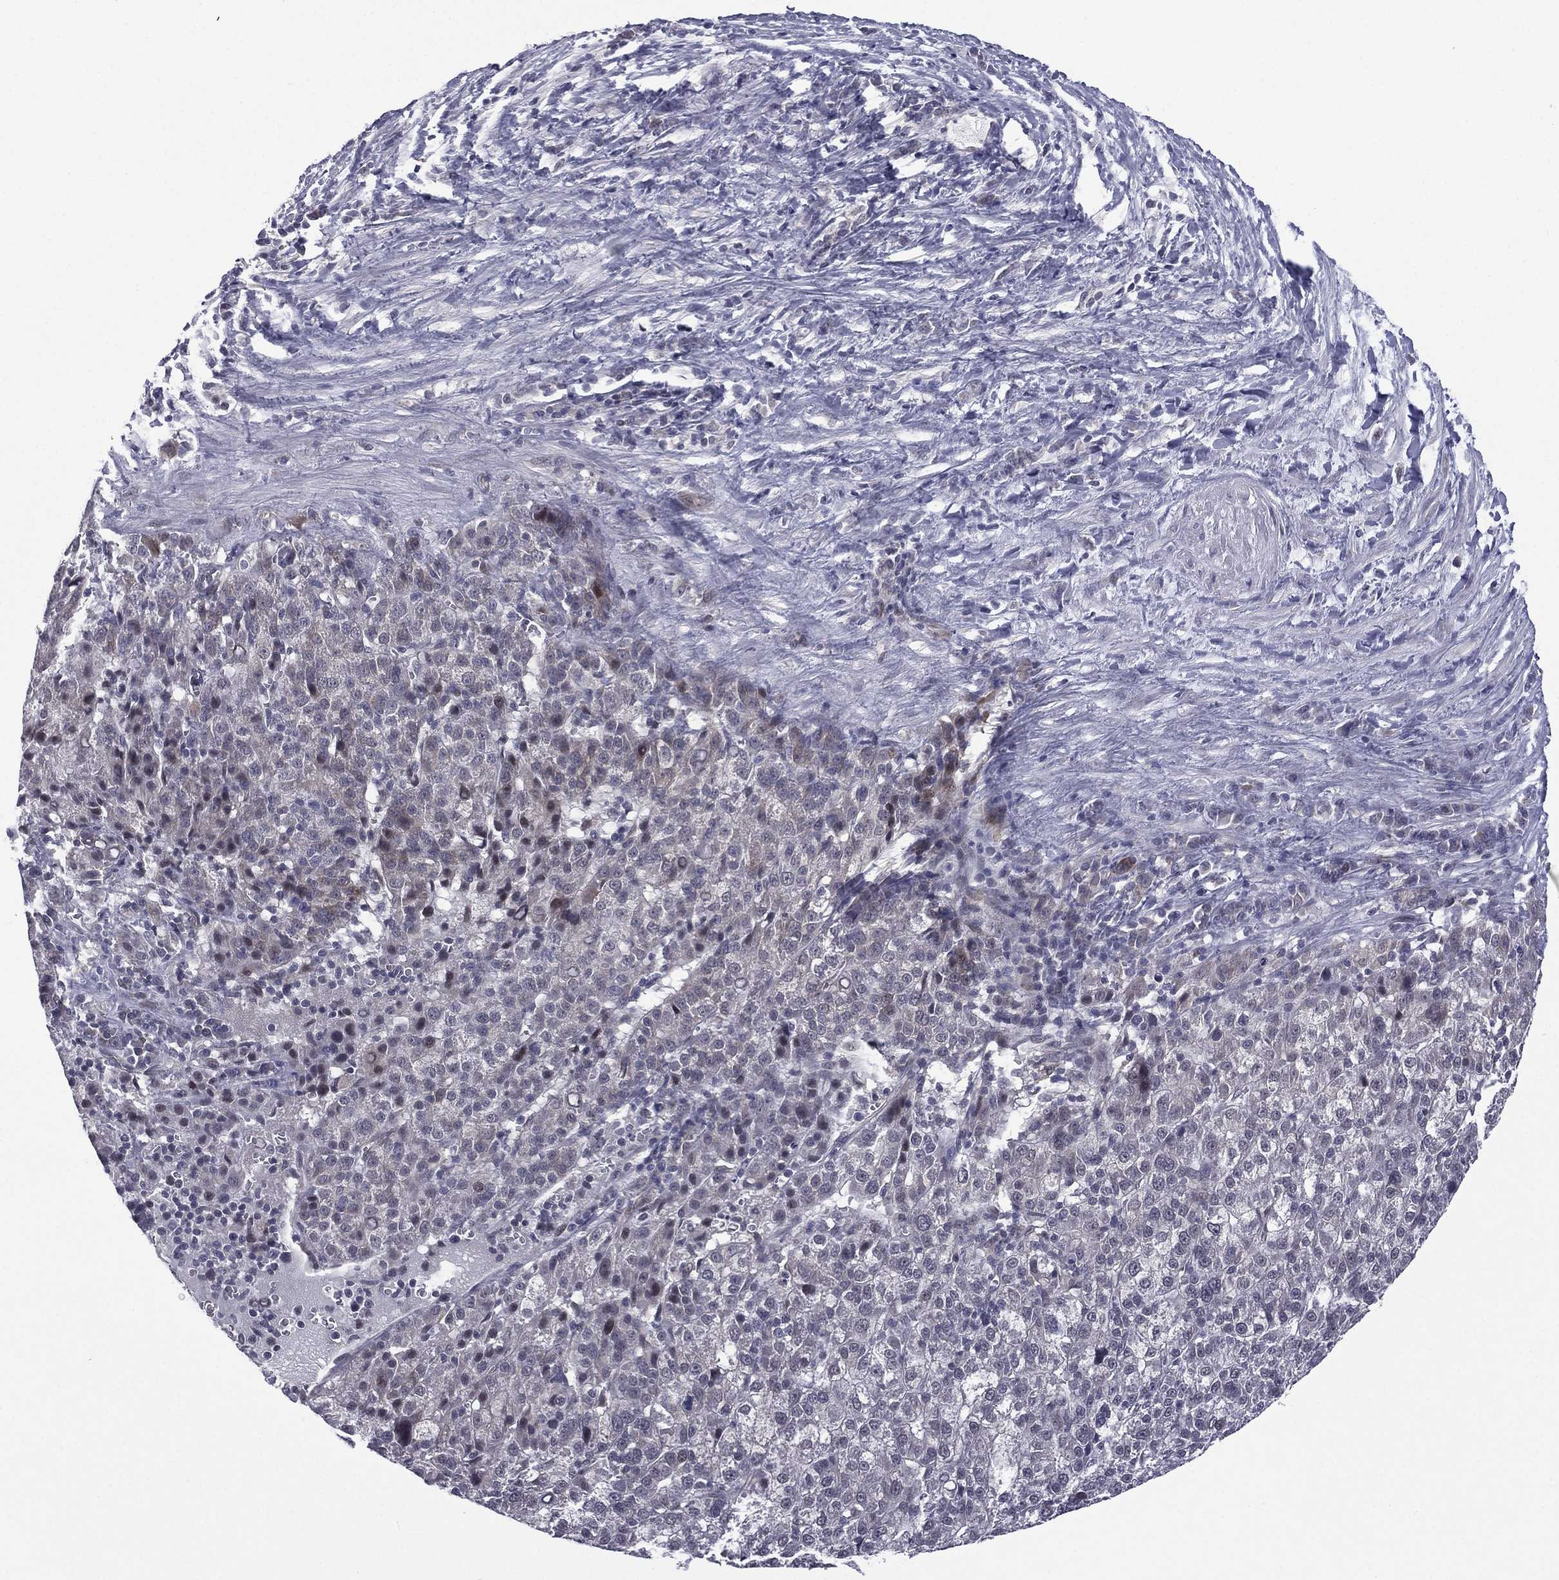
{"staining": {"intensity": "negative", "quantity": "none", "location": "none"}, "tissue": "liver cancer", "cell_type": "Tumor cells", "image_type": "cancer", "snomed": [{"axis": "morphology", "description": "Carcinoma, Hepatocellular, NOS"}, {"axis": "topography", "description": "Liver"}], "caption": "An immunohistochemistry photomicrograph of liver cancer is shown. There is no staining in tumor cells of liver cancer.", "gene": "ACTRT2", "patient": {"sex": "female", "age": 60}}